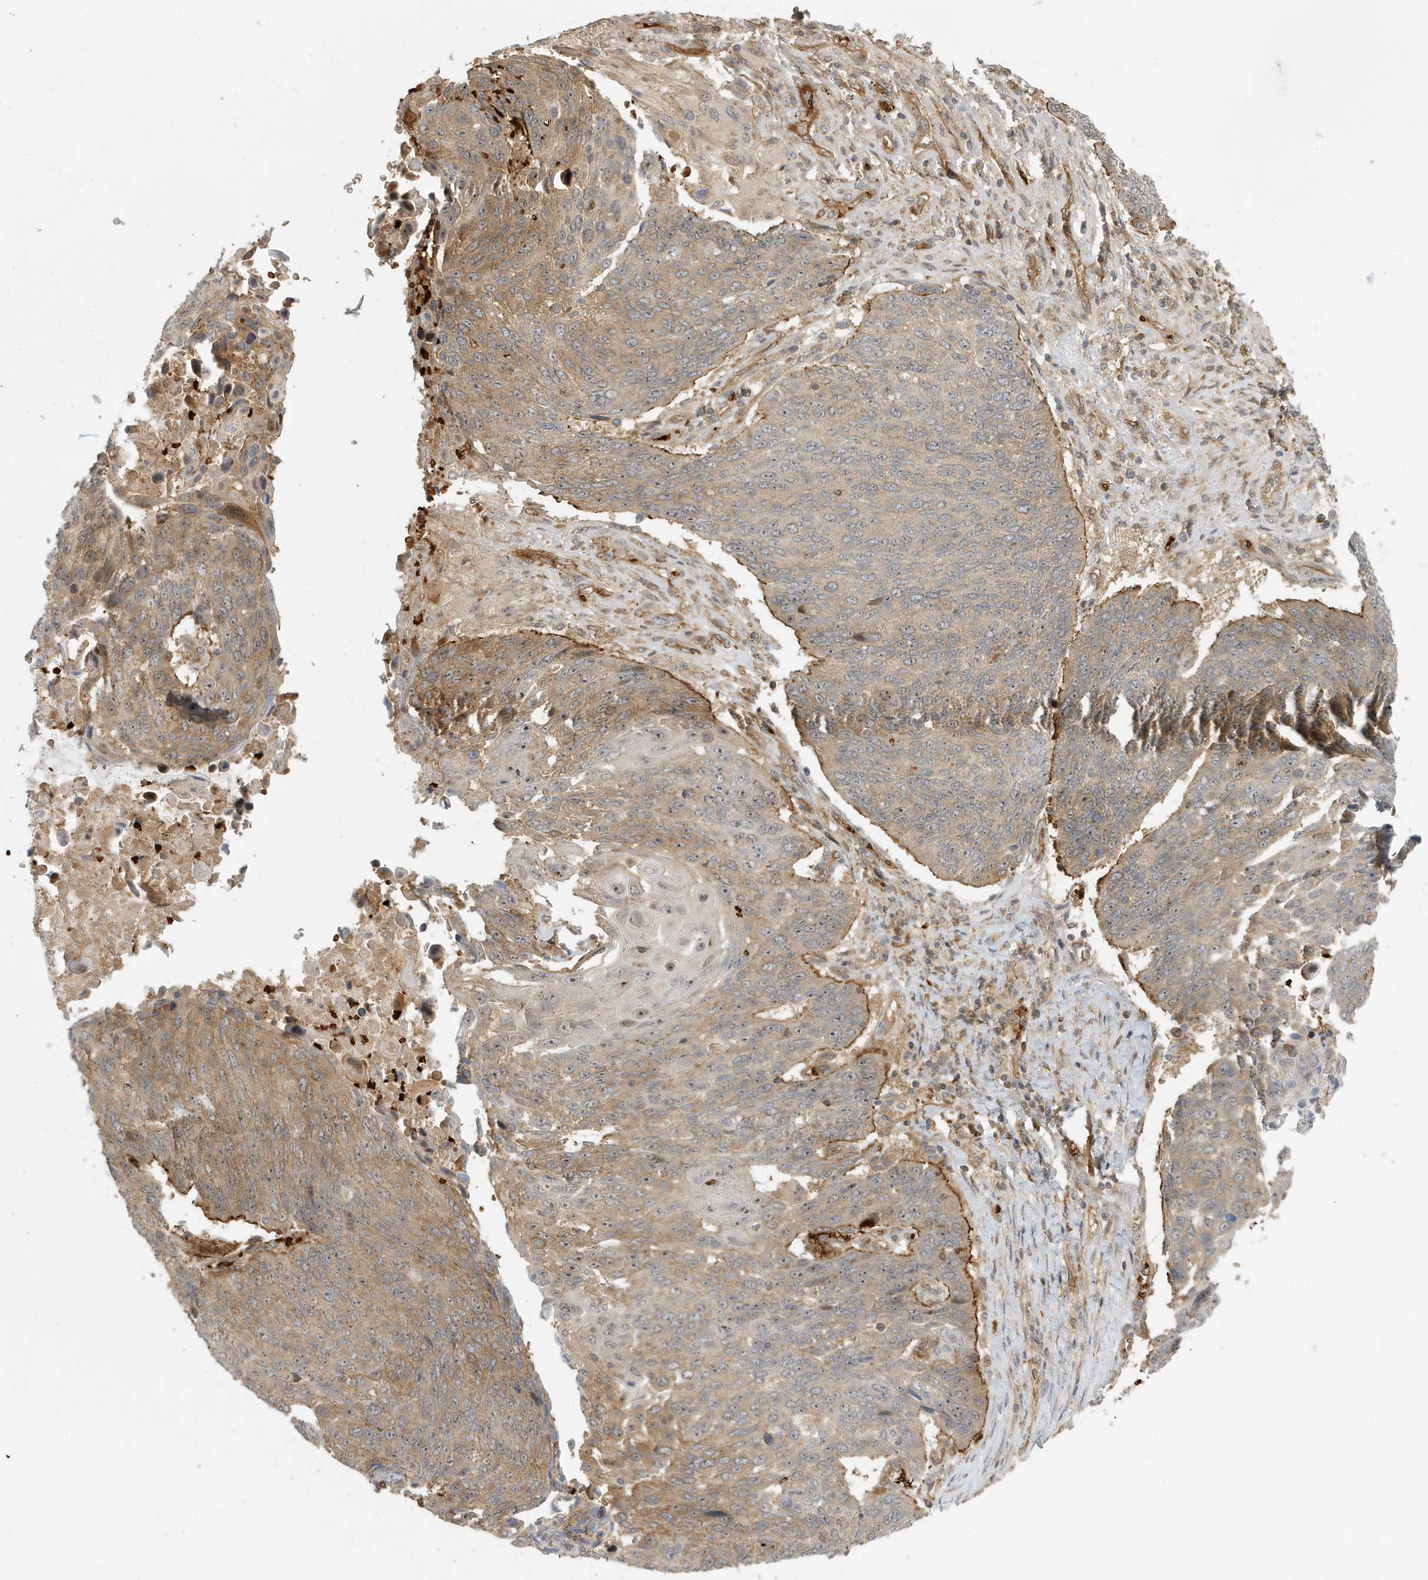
{"staining": {"intensity": "moderate", "quantity": "25%-75%", "location": "cytoplasmic/membranous"}, "tissue": "lung cancer", "cell_type": "Tumor cells", "image_type": "cancer", "snomed": [{"axis": "morphology", "description": "Squamous cell carcinoma, NOS"}, {"axis": "topography", "description": "Lung"}], "caption": "This is an image of immunohistochemistry (IHC) staining of lung cancer, which shows moderate expression in the cytoplasmic/membranous of tumor cells.", "gene": "FYCO1", "patient": {"sex": "male", "age": 66}}